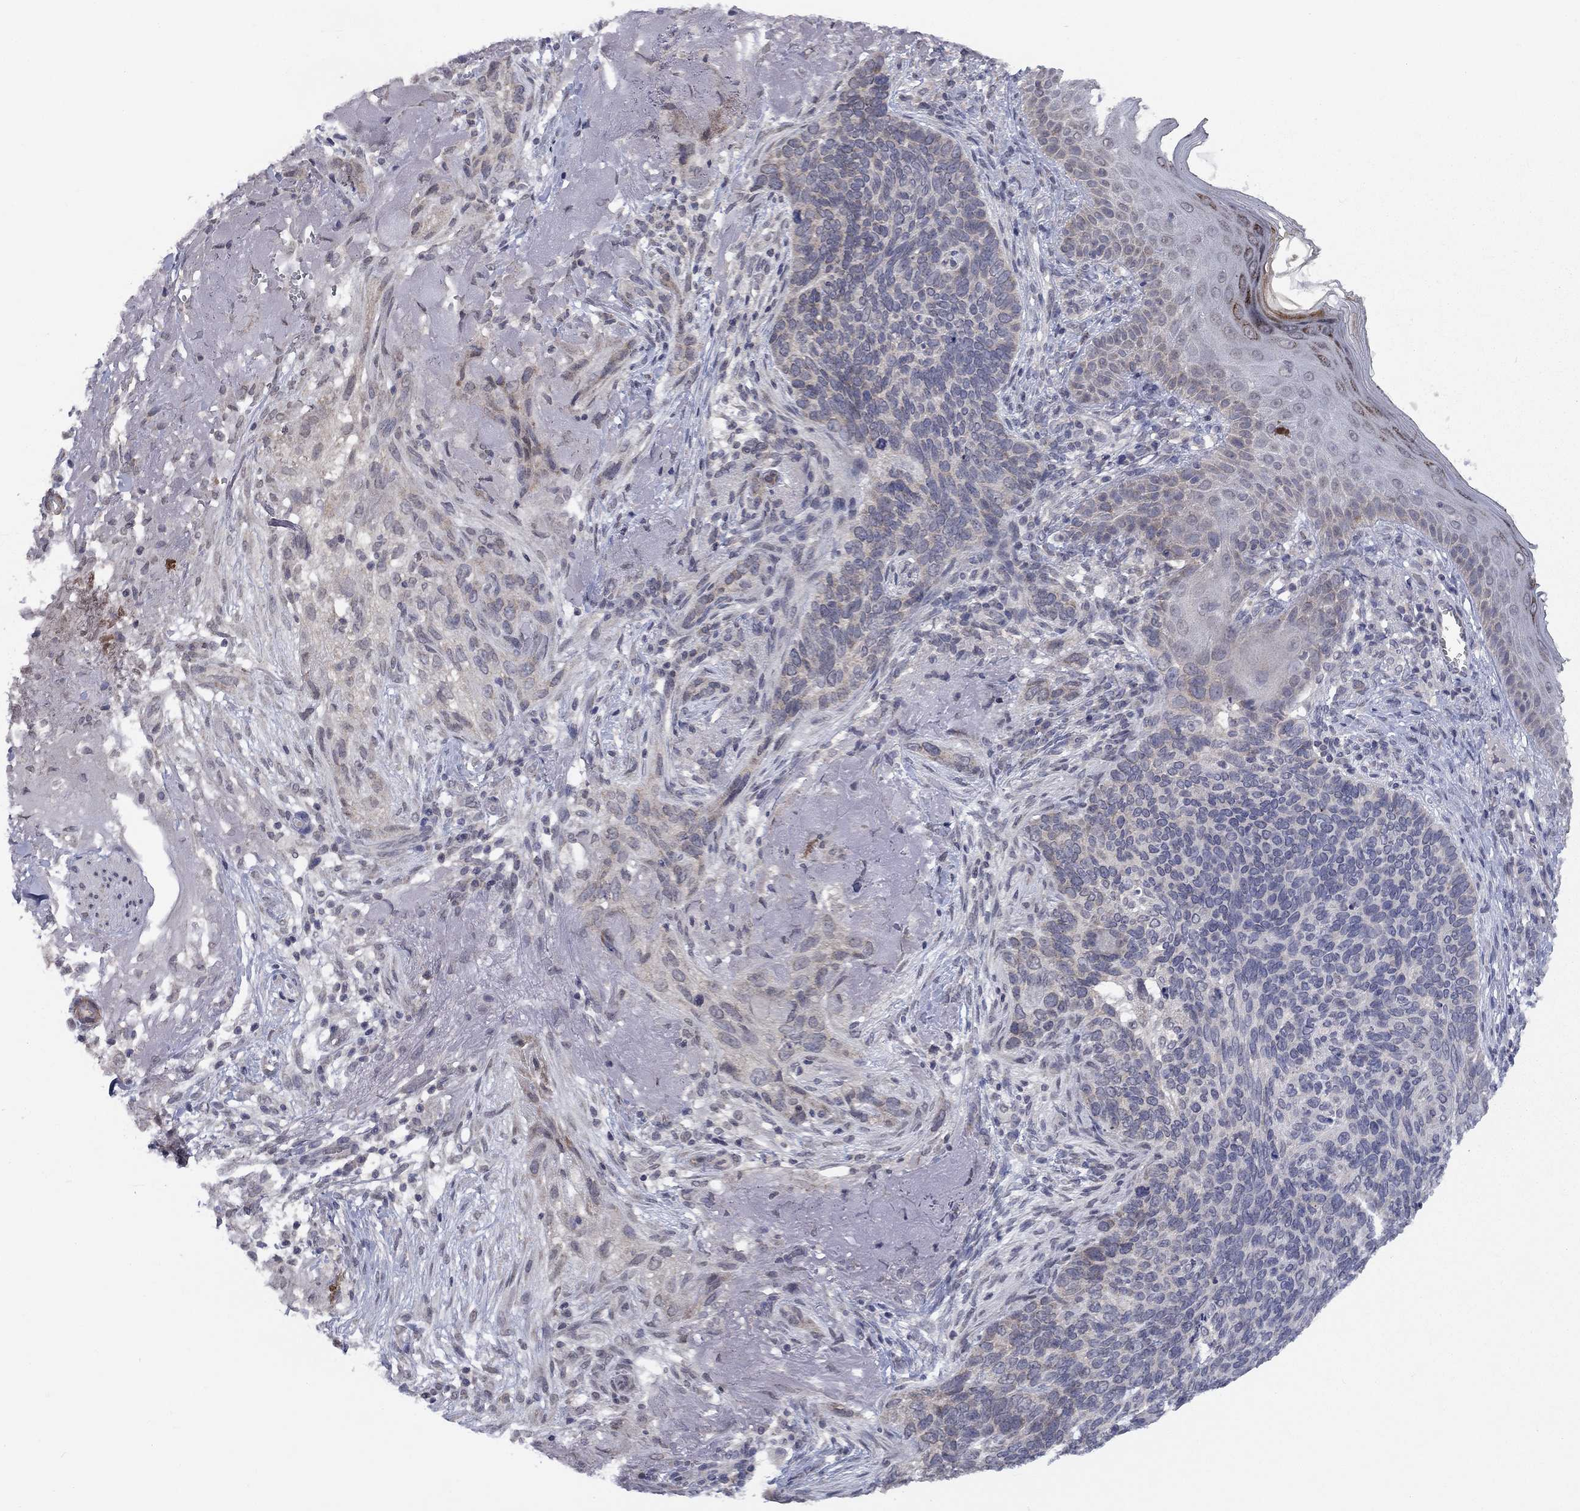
{"staining": {"intensity": "negative", "quantity": "none", "location": "none"}, "tissue": "skin cancer", "cell_type": "Tumor cells", "image_type": "cancer", "snomed": [{"axis": "morphology", "description": "Basal cell carcinoma"}, {"axis": "topography", "description": "Skin"}], "caption": "A high-resolution micrograph shows immunohistochemistry staining of skin basal cell carcinoma, which reveals no significant expression in tumor cells. (Brightfield microscopy of DAB immunohistochemistry (IHC) at high magnification).", "gene": "SPATA33", "patient": {"sex": "male", "age": 91}}